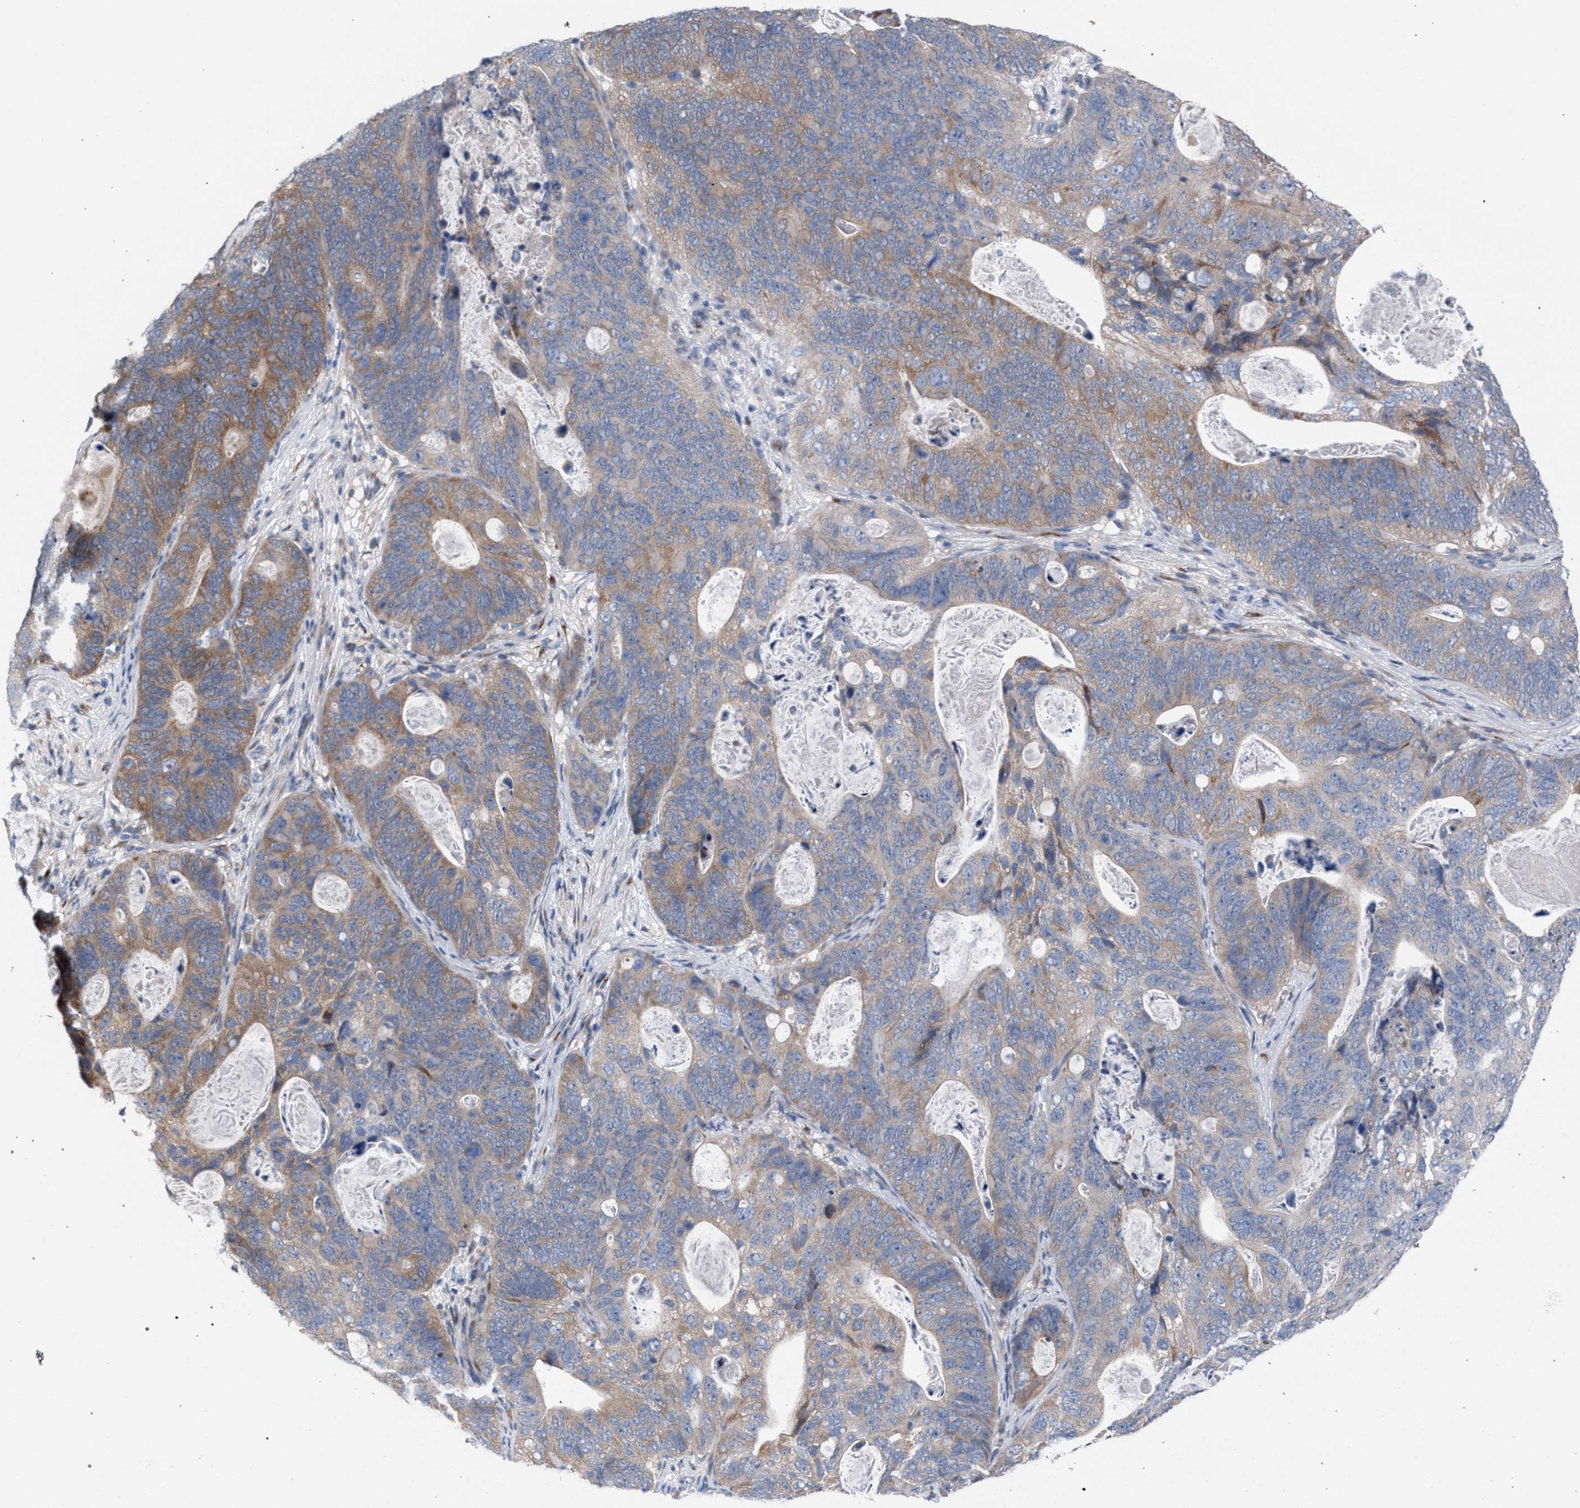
{"staining": {"intensity": "weak", "quantity": "25%-75%", "location": "cytoplasmic/membranous"}, "tissue": "stomach cancer", "cell_type": "Tumor cells", "image_type": "cancer", "snomed": [{"axis": "morphology", "description": "Normal tissue, NOS"}, {"axis": "morphology", "description": "Adenocarcinoma, NOS"}, {"axis": "topography", "description": "Stomach"}], "caption": "A high-resolution photomicrograph shows immunohistochemistry (IHC) staining of stomach adenocarcinoma, which exhibits weak cytoplasmic/membranous expression in about 25%-75% of tumor cells.", "gene": "RNF135", "patient": {"sex": "female", "age": 89}}